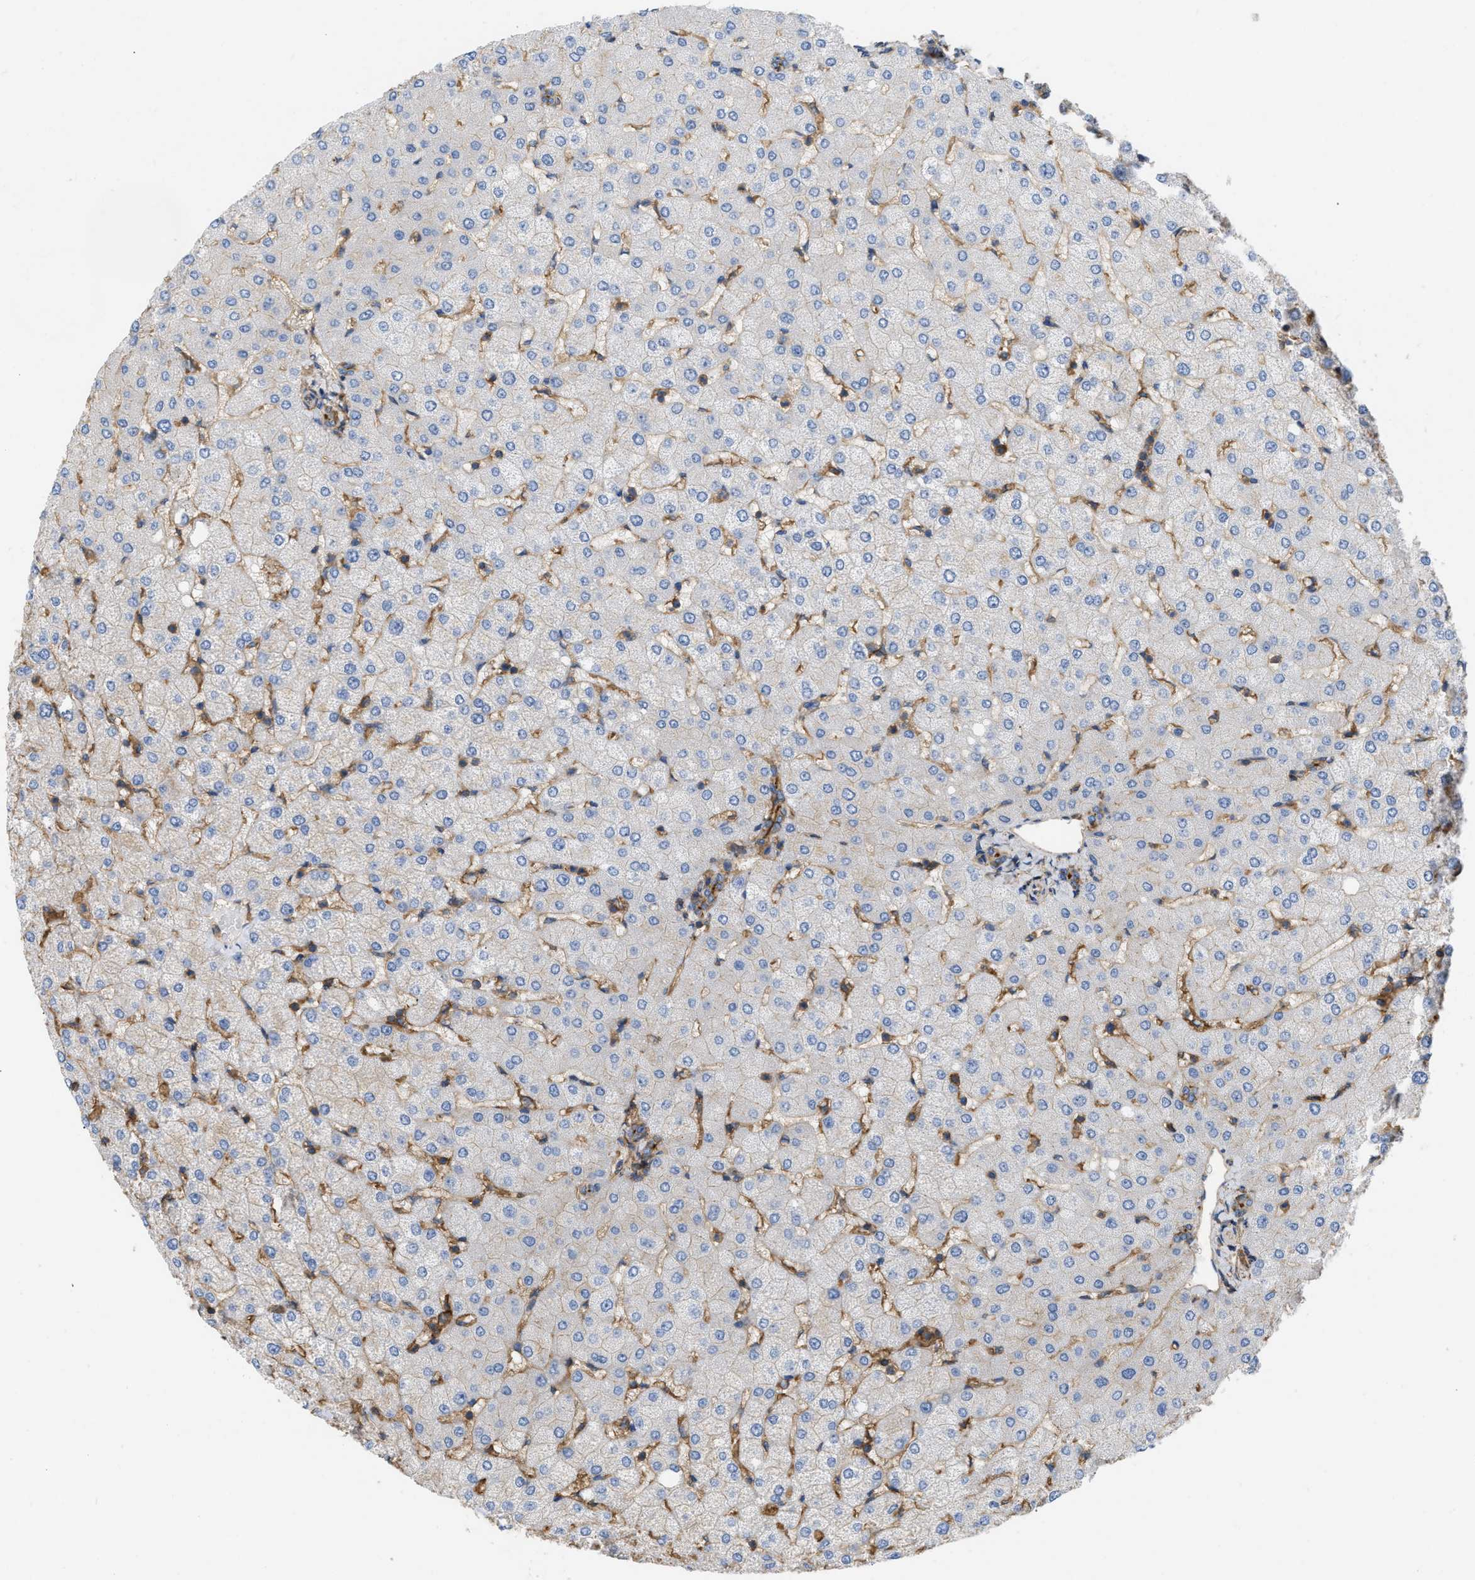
{"staining": {"intensity": "moderate", "quantity": ">75%", "location": "cytoplasmic/membranous"}, "tissue": "liver", "cell_type": "Cholangiocytes", "image_type": "normal", "snomed": [{"axis": "morphology", "description": "Normal tissue, NOS"}, {"axis": "topography", "description": "Liver"}], "caption": "A brown stain shows moderate cytoplasmic/membranous expression of a protein in cholangiocytes of unremarkable human liver. The staining was performed using DAB (3,3'-diaminobenzidine), with brown indicating positive protein expression. Nuclei are stained blue with hematoxylin.", "gene": "GNB4", "patient": {"sex": "female", "age": 54}}